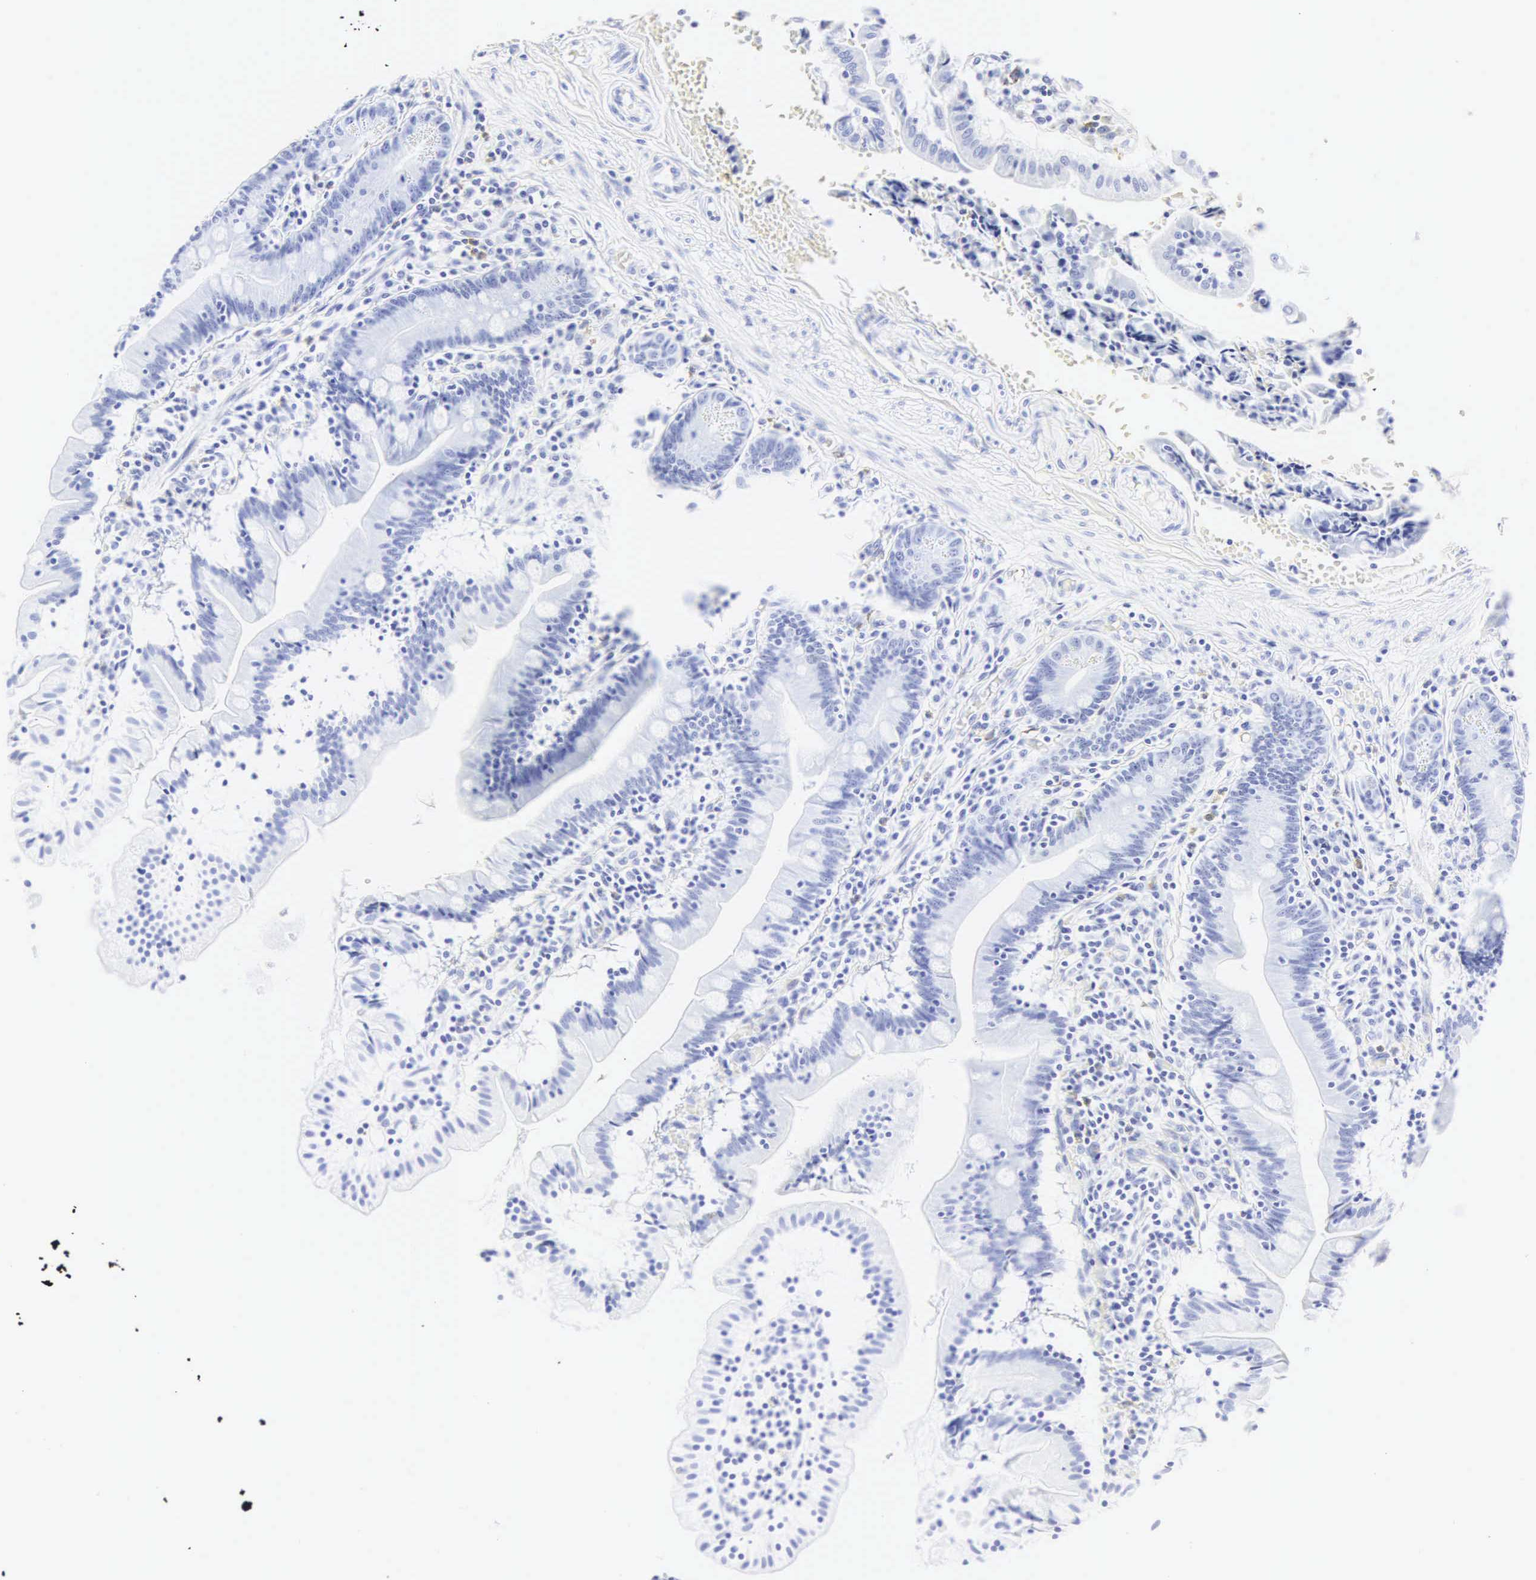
{"staining": {"intensity": "negative", "quantity": "none", "location": "none"}, "tissue": "small intestine", "cell_type": "Glandular cells", "image_type": "normal", "snomed": [{"axis": "morphology", "description": "Normal tissue, NOS"}, {"axis": "topography", "description": "Small intestine"}], "caption": "Small intestine stained for a protein using IHC shows no expression glandular cells.", "gene": "CGB3", "patient": {"sex": "female", "age": 69}}